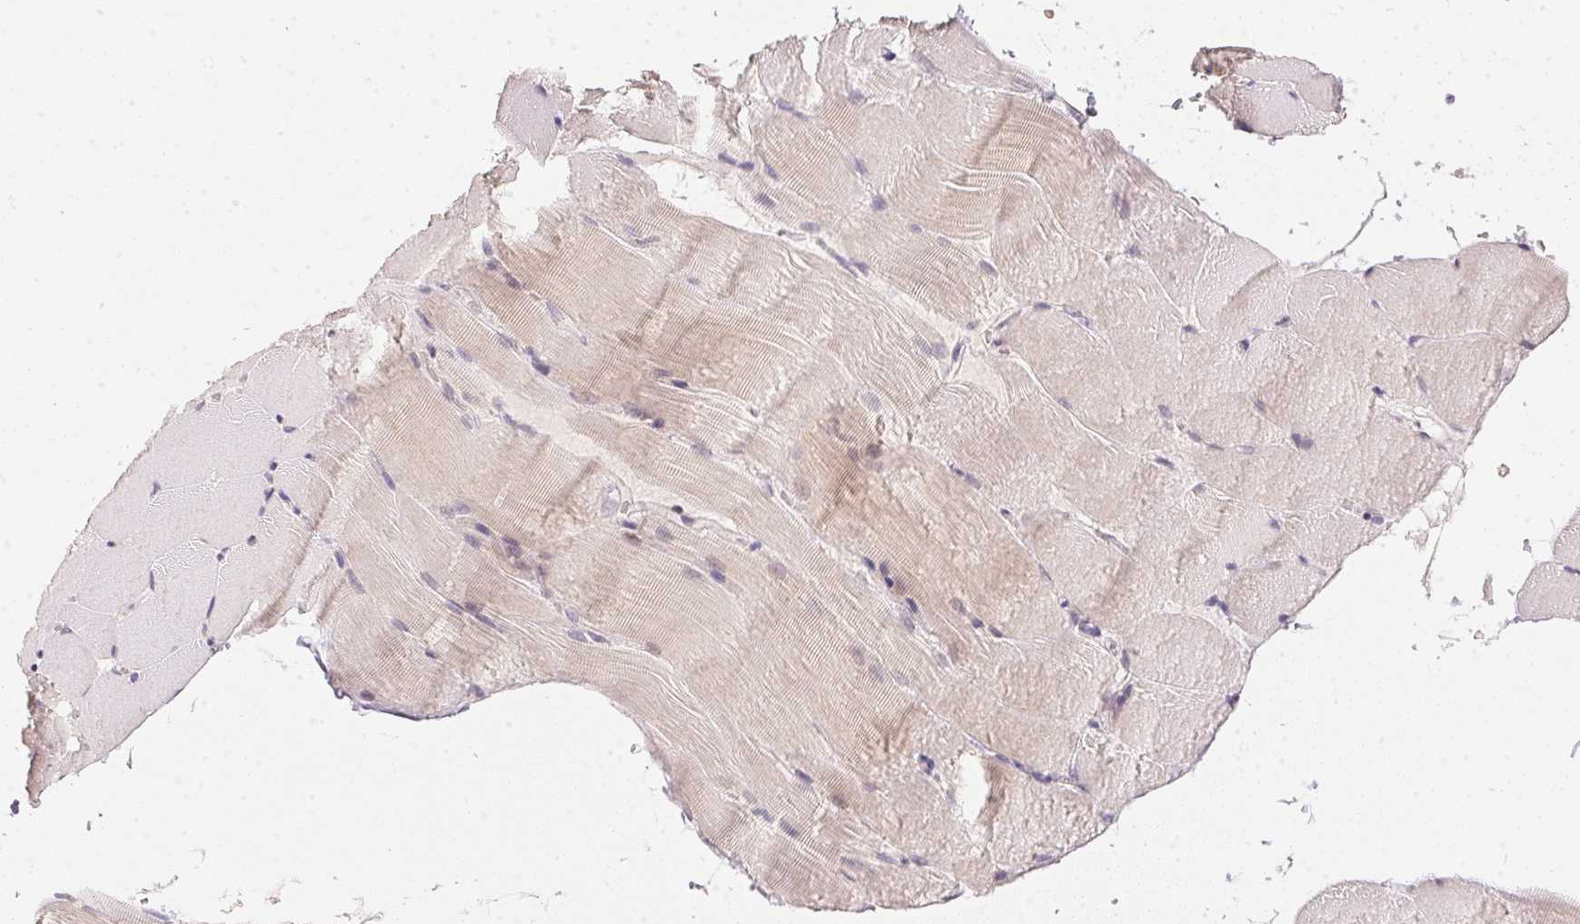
{"staining": {"intensity": "weak", "quantity": "25%-75%", "location": "cytoplasmic/membranous"}, "tissue": "skeletal muscle", "cell_type": "Myocytes", "image_type": "normal", "snomed": [{"axis": "morphology", "description": "Normal tissue, NOS"}, {"axis": "topography", "description": "Skeletal muscle"}], "caption": "This micrograph displays IHC staining of benign human skeletal muscle, with low weak cytoplasmic/membranous expression in approximately 25%-75% of myocytes.", "gene": "POLR3G", "patient": {"sex": "female", "age": 37}}